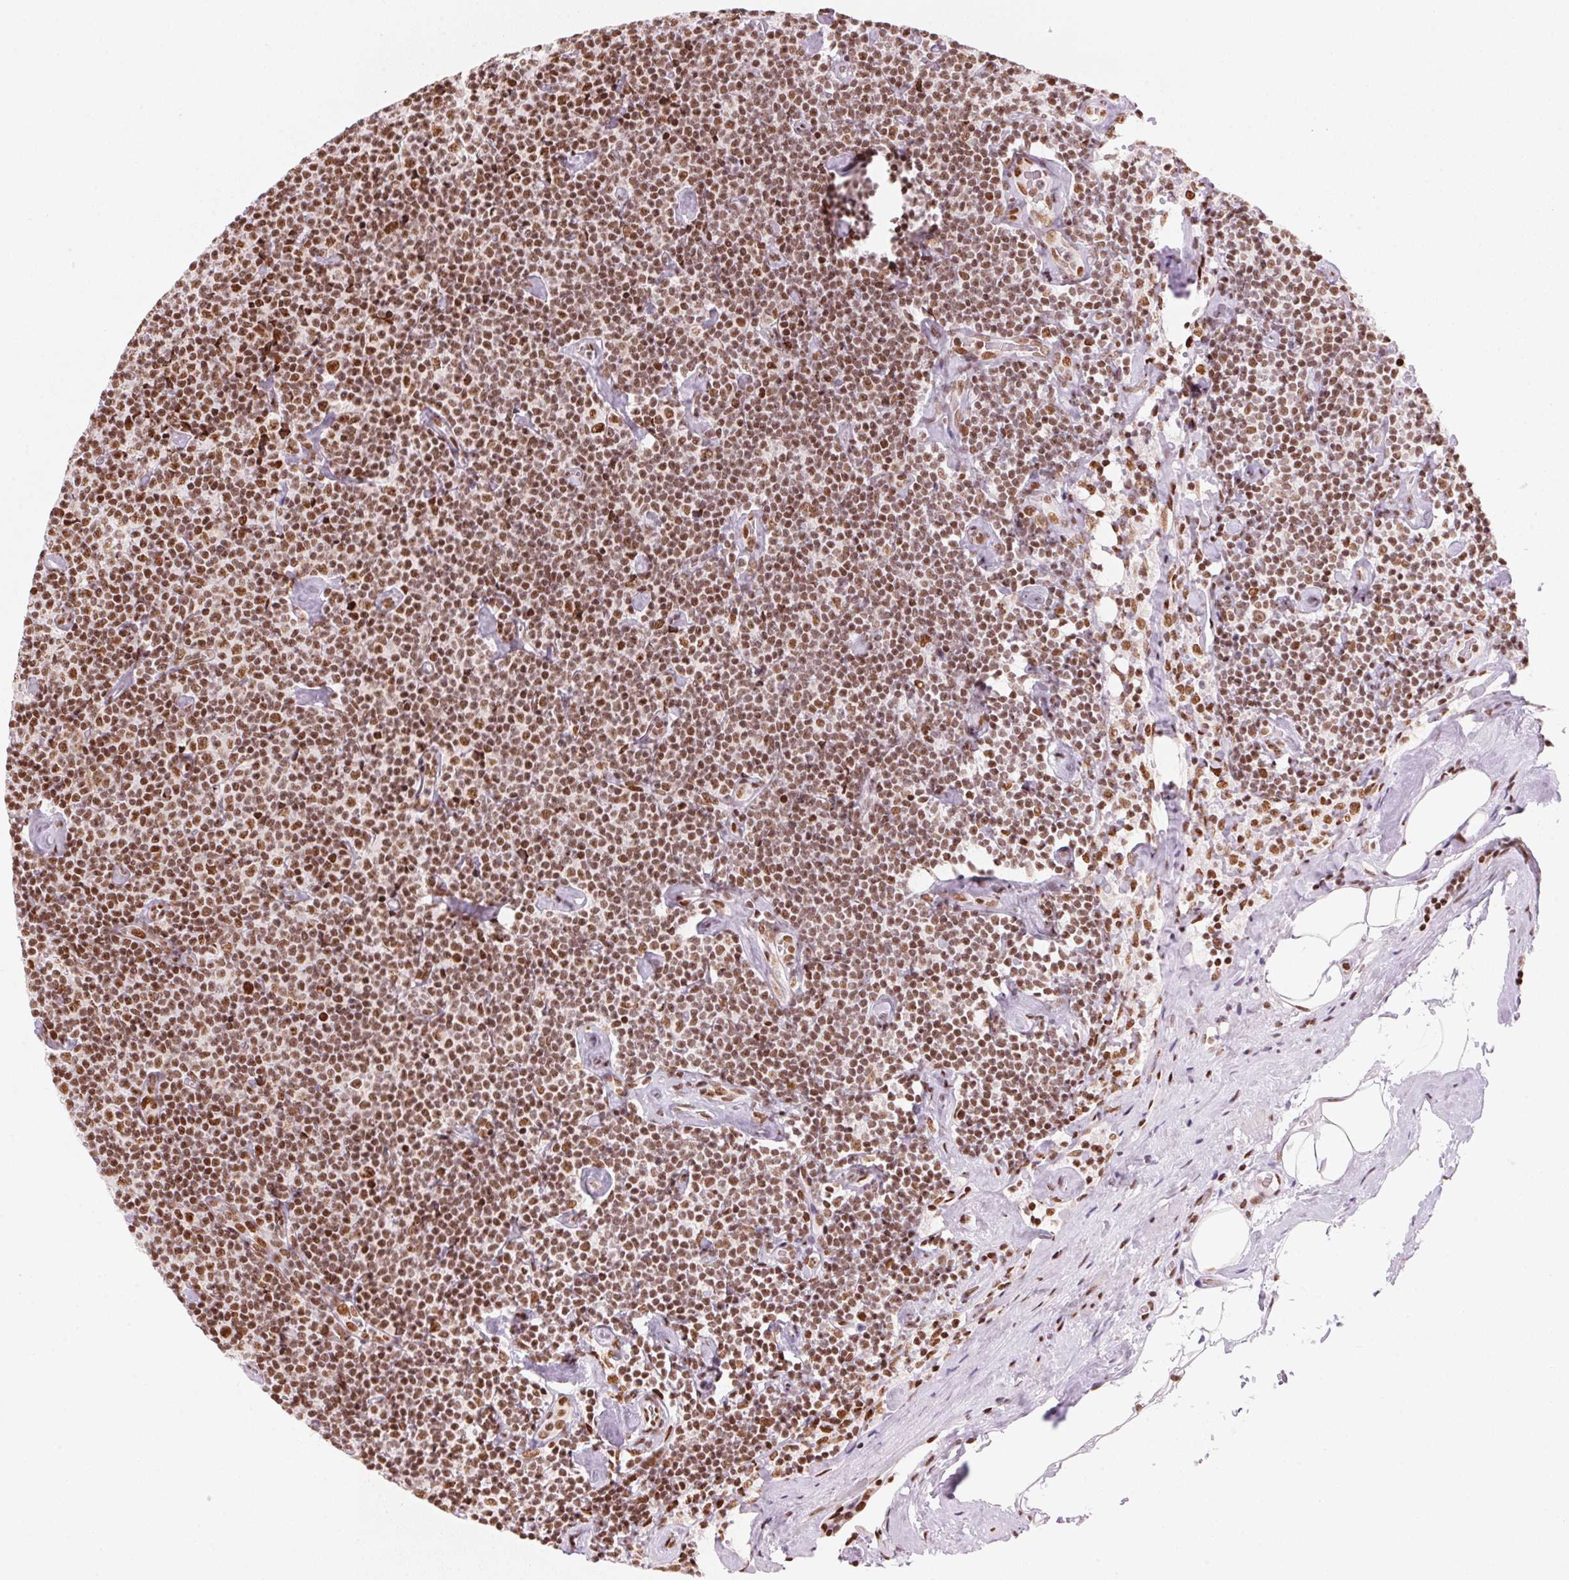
{"staining": {"intensity": "moderate", "quantity": ">75%", "location": "nuclear"}, "tissue": "lymphoma", "cell_type": "Tumor cells", "image_type": "cancer", "snomed": [{"axis": "morphology", "description": "Malignant lymphoma, non-Hodgkin's type, Low grade"}, {"axis": "topography", "description": "Lymph node"}], "caption": "Lymphoma tissue demonstrates moderate nuclear positivity in approximately >75% of tumor cells, visualized by immunohistochemistry. The protein is shown in brown color, while the nuclei are stained blue.", "gene": "NXF1", "patient": {"sex": "male", "age": 81}}